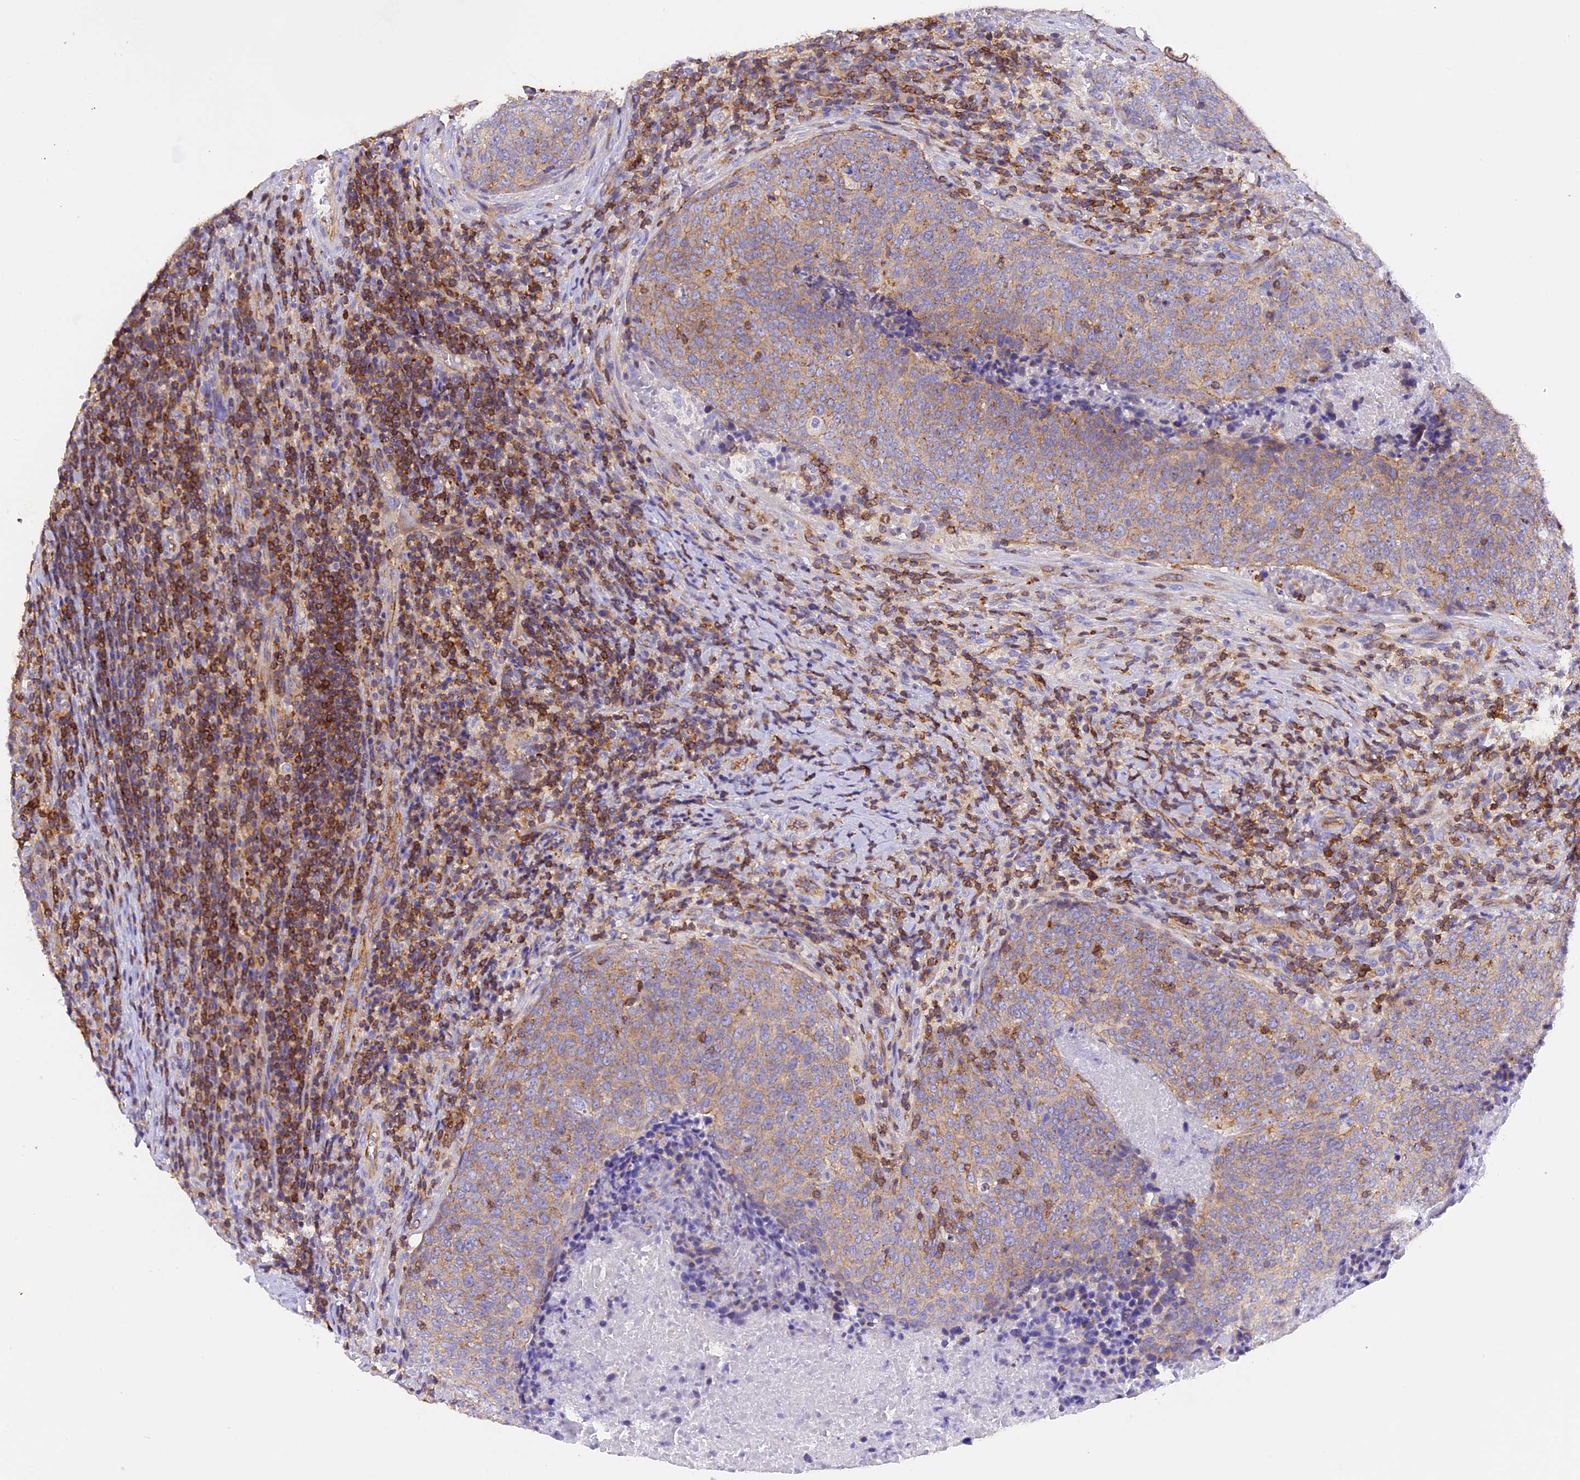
{"staining": {"intensity": "weak", "quantity": ">75%", "location": "cytoplasmic/membranous"}, "tissue": "head and neck cancer", "cell_type": "Tumor cells", "image_type": "cancer", "snomed": [{"axis": "morphology", "description": "Squamous cell carcinoma, NOS"}, {"axis": "morphology", "description": "Squamous cell carcinoma, metastatic, NOS"}, {"axis": "topography", "description": "Lymph node"}, {"axis": "topography", "description": "Head-Neck"}], "caption": "Human head and neck cancer stained with a brown dye reveals weak cytoplasmic/membranous positive positivity in approximately >75% of tumor cells.", "gene": "FAM193A", "patient": {"sex": "male", "age": 62}}